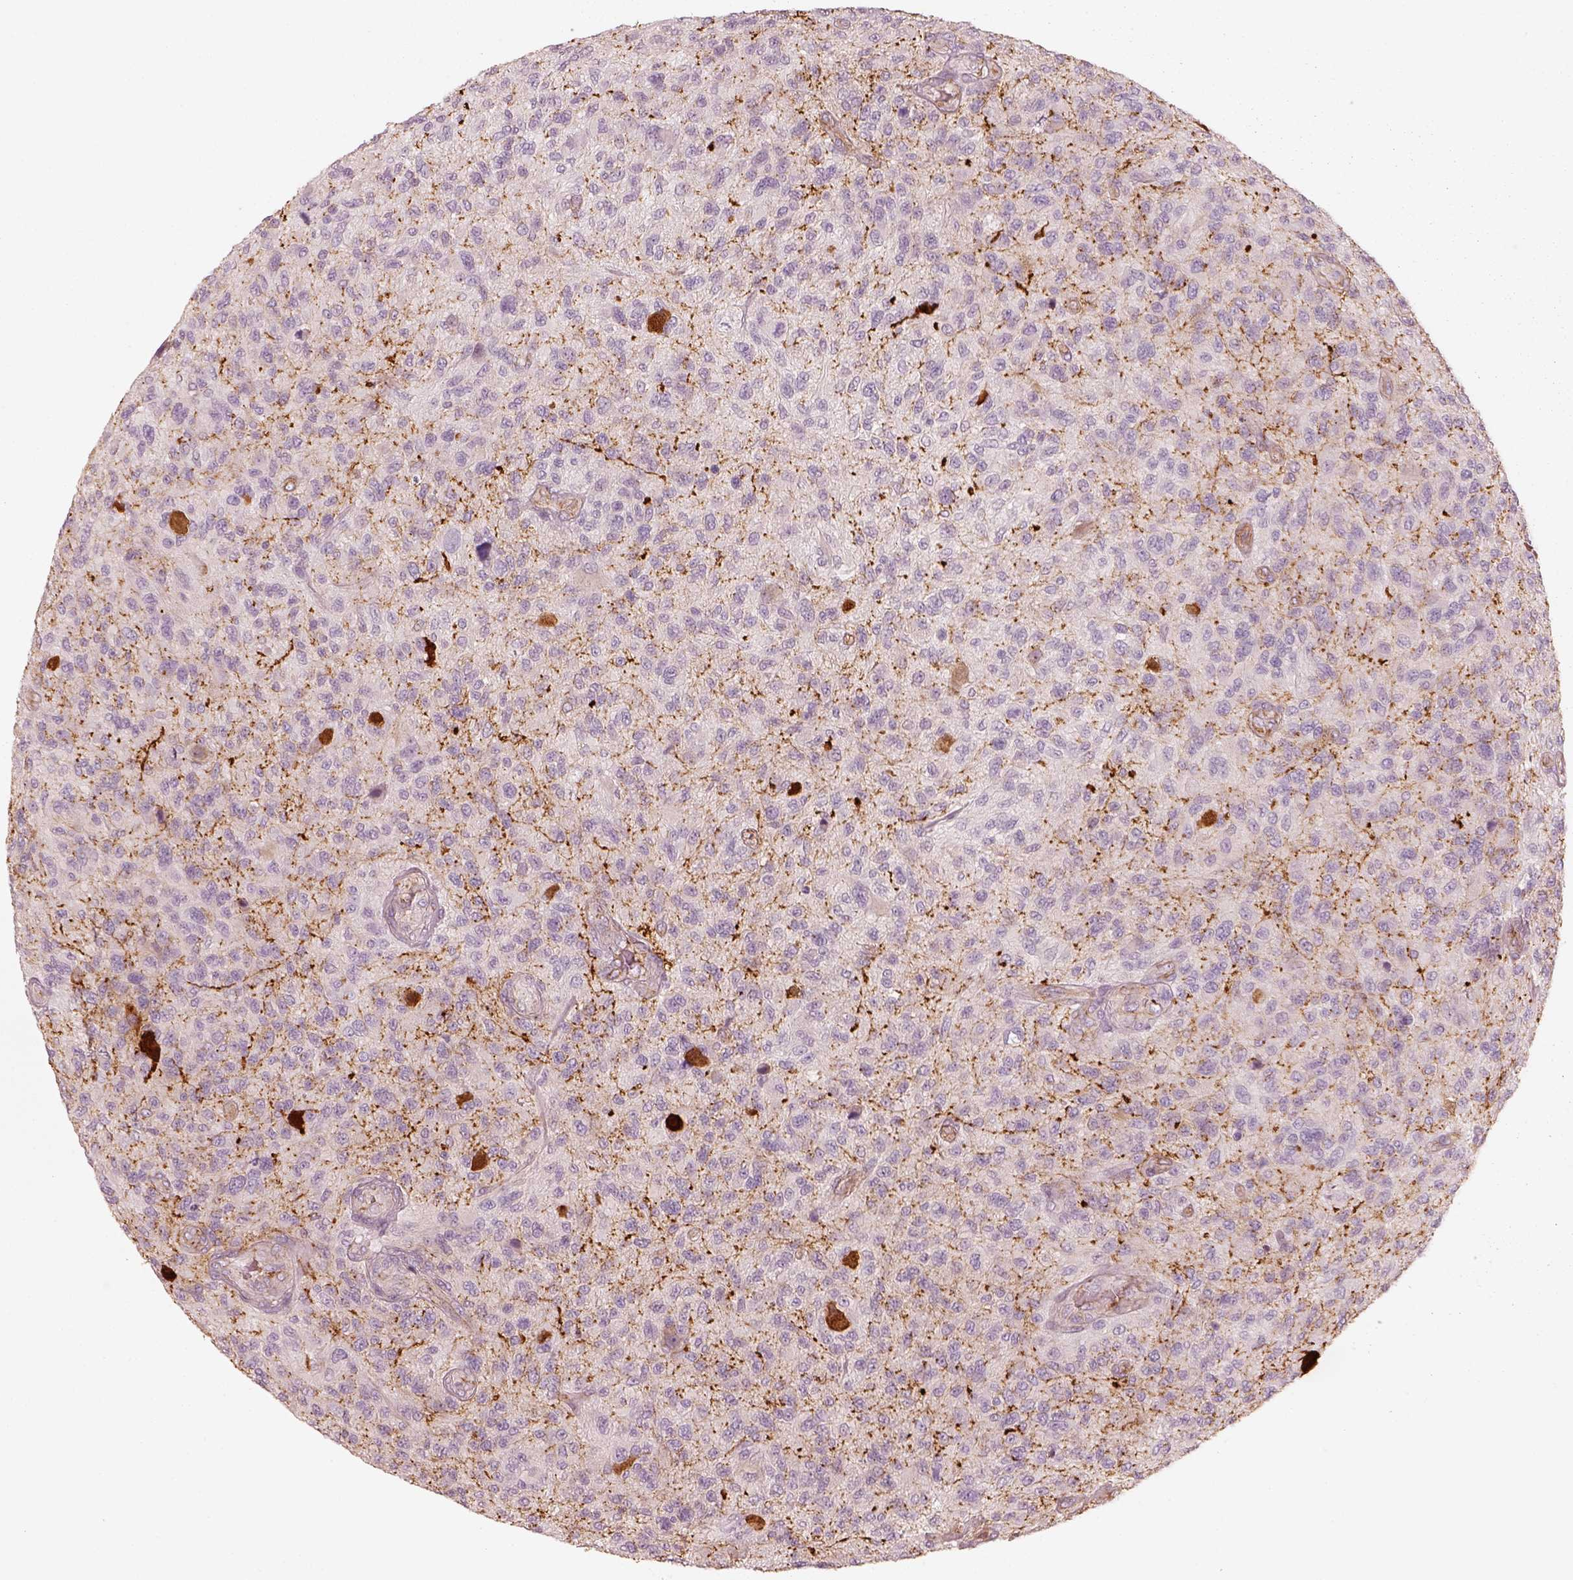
{"staining": {"intensity": "negative", "quantity": "none", "location": "none"}, "tissue": "glioma", "cell_type": "Tumor cells", "image_type": "cancer", "snomed": [{"axis": "morphology", "description": "Glioma, malignant, High grade"}, {"axis": "topography", "description": "Brain"}], "caption": "Immunohistochemistry (IHC) photomicrograph of neoplastic tissue: human malignant high-grade glioma stained with DAB reveals no significant protein staining in tumor cells.", "gene": "CRYM", "patient": {"sex": "male", "age": 47}}